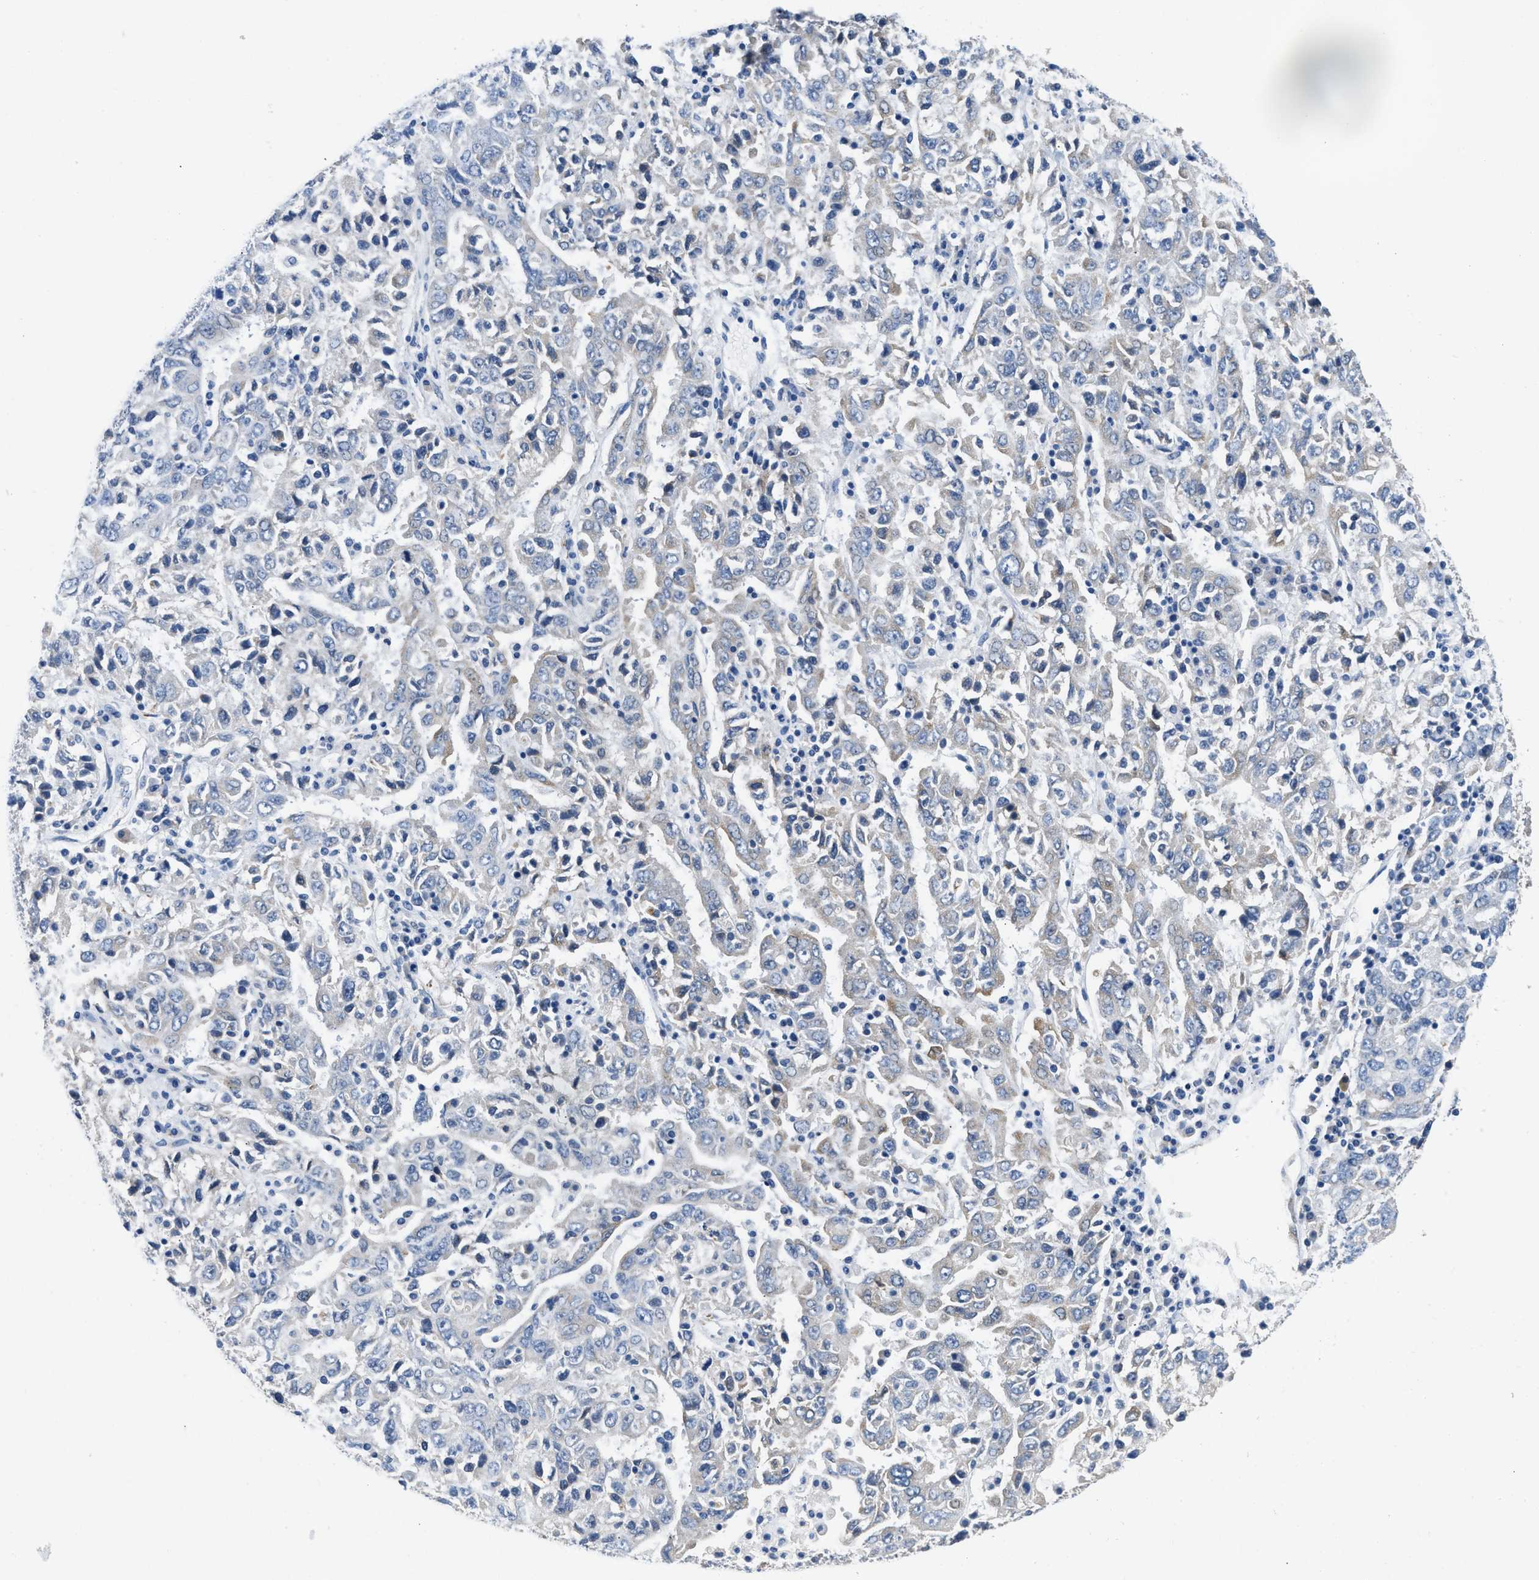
{"staining": {"intensity": "negative", "quantity": "none", "location": "none"}, "tissue": "ovarian cancer", "cell_type": "Tumor cells", "image_type": "cancer", "snomed": [{"axis": "morphology", "description": "Carcinoma, endometroid"}, {"axis": "topography", "description": "Ovary"}], "caption": "High magnification brightfield microscopy of endometroid carcinoma (ovarian) stained with DAB (brown) and counterstained with hematoxylin (blue): tumor cells show no significant expression. The staining is performed using DAB brown chromogen with nuclei counter-stained in using hematoxylin.", "gene": "BNC2", "patient": {"sex": "female", "age": 62}}